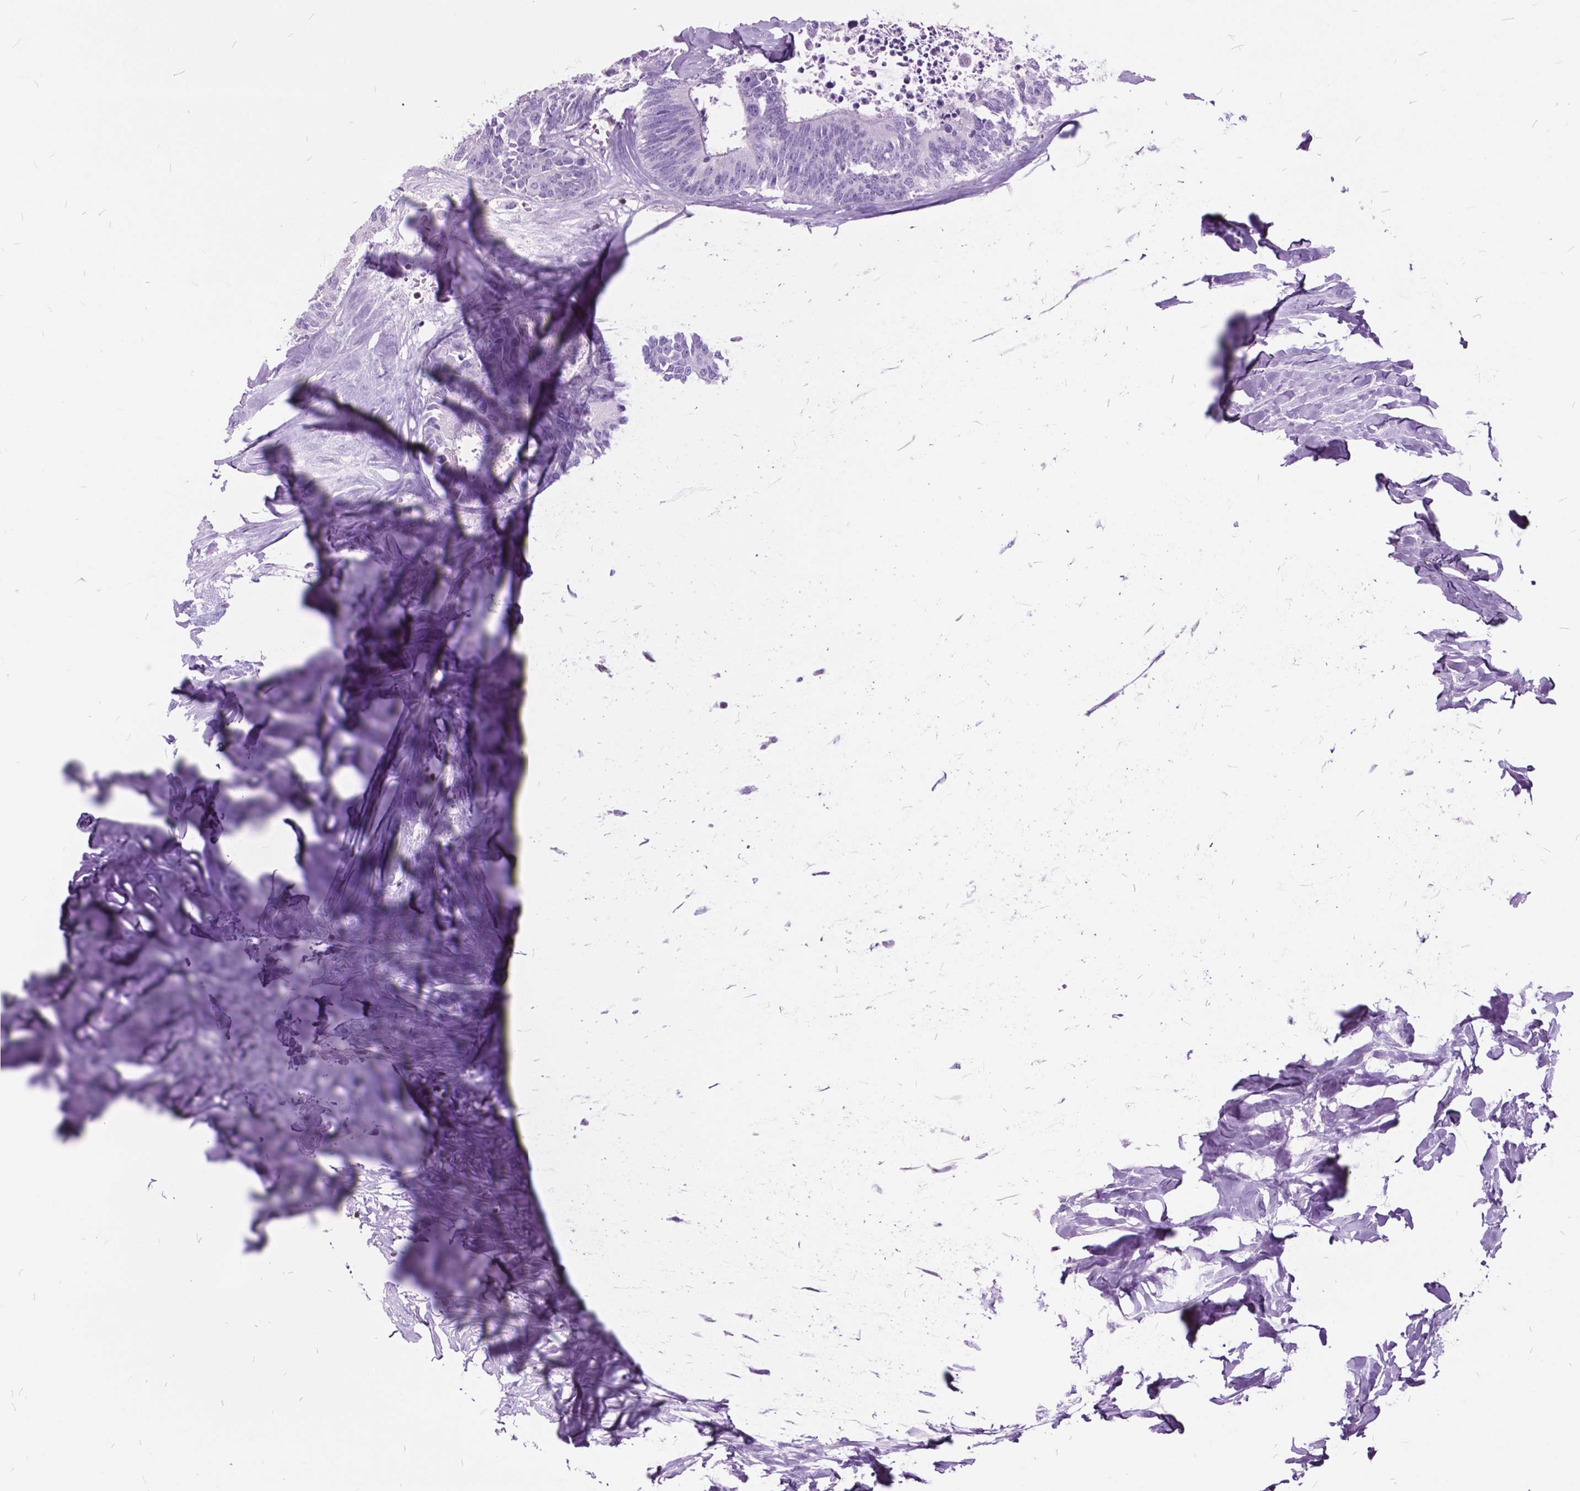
{"staining": {"intensity": "negative", "quantity": "none", "location": "none"}, "tissue": "colorectal cancer", "cell_type": "Tumor cells", "image_type": "cancer", "snomed": [{"axis": "morphology", "description": "Adenocarcinoma, NOS"}, {"axis": "topography", "description": "Colon"}, {"axis": "topography", "description": "Rectum"}], "caption": "IHC of colorectal cancer displays no expression in tumor cells.", "gene": "SP140", "patient": {"sex": "male", "age": 57}}